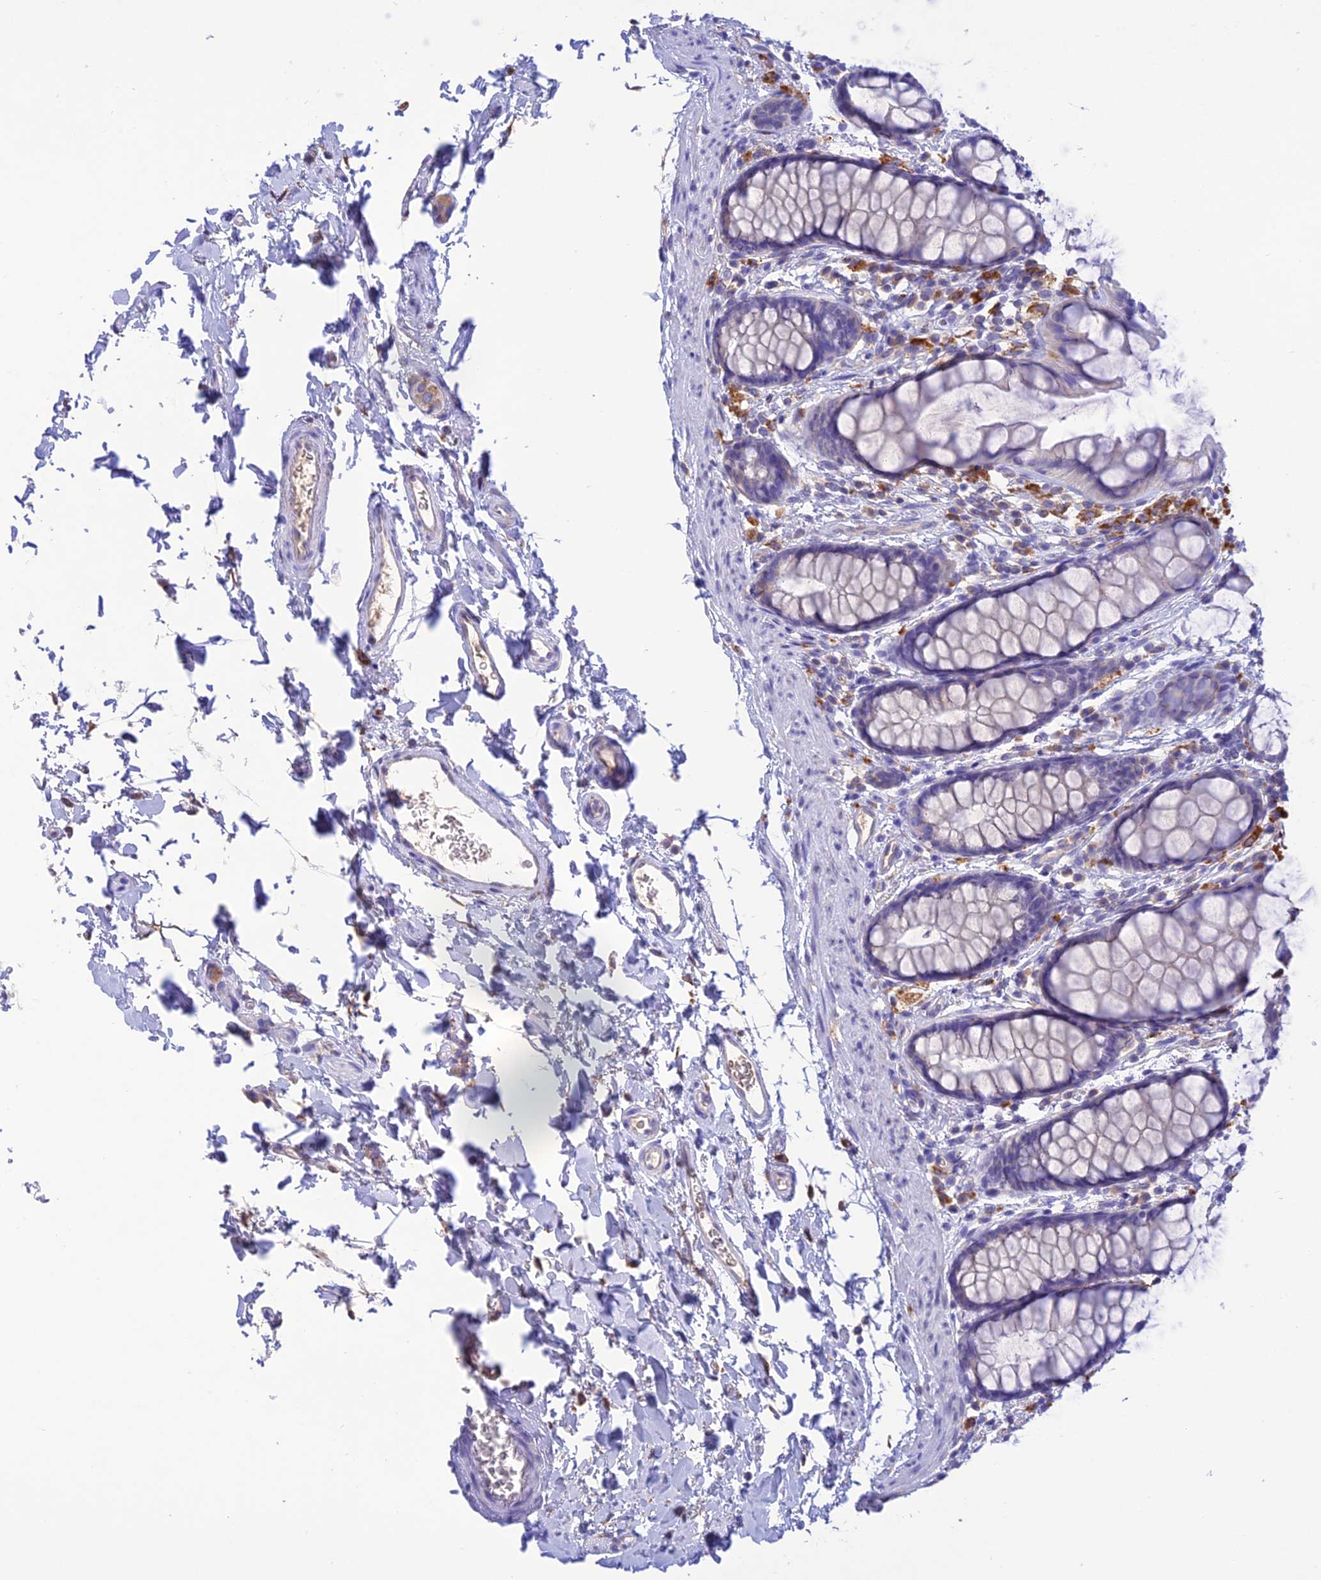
{"staining": {"intensity": "negative", "quantity": "none", "location": "none"}, "tissue": "rectum", "cell_type": "Glandular cells", "image_type": "normal", "snomed": [{"axis": "morphology", "description": "Normal tissue, NOS"}, {"axis": "topography", "description": "Rectum"}], "caption": "Micrograph shows no significant protein positivity in glandular cells of unremarkable rectum. (IHC, brightfield microscopy, high magnification).", "gene": "ENSG00000255439", "patient": {"sex": "female", "age": 65}}